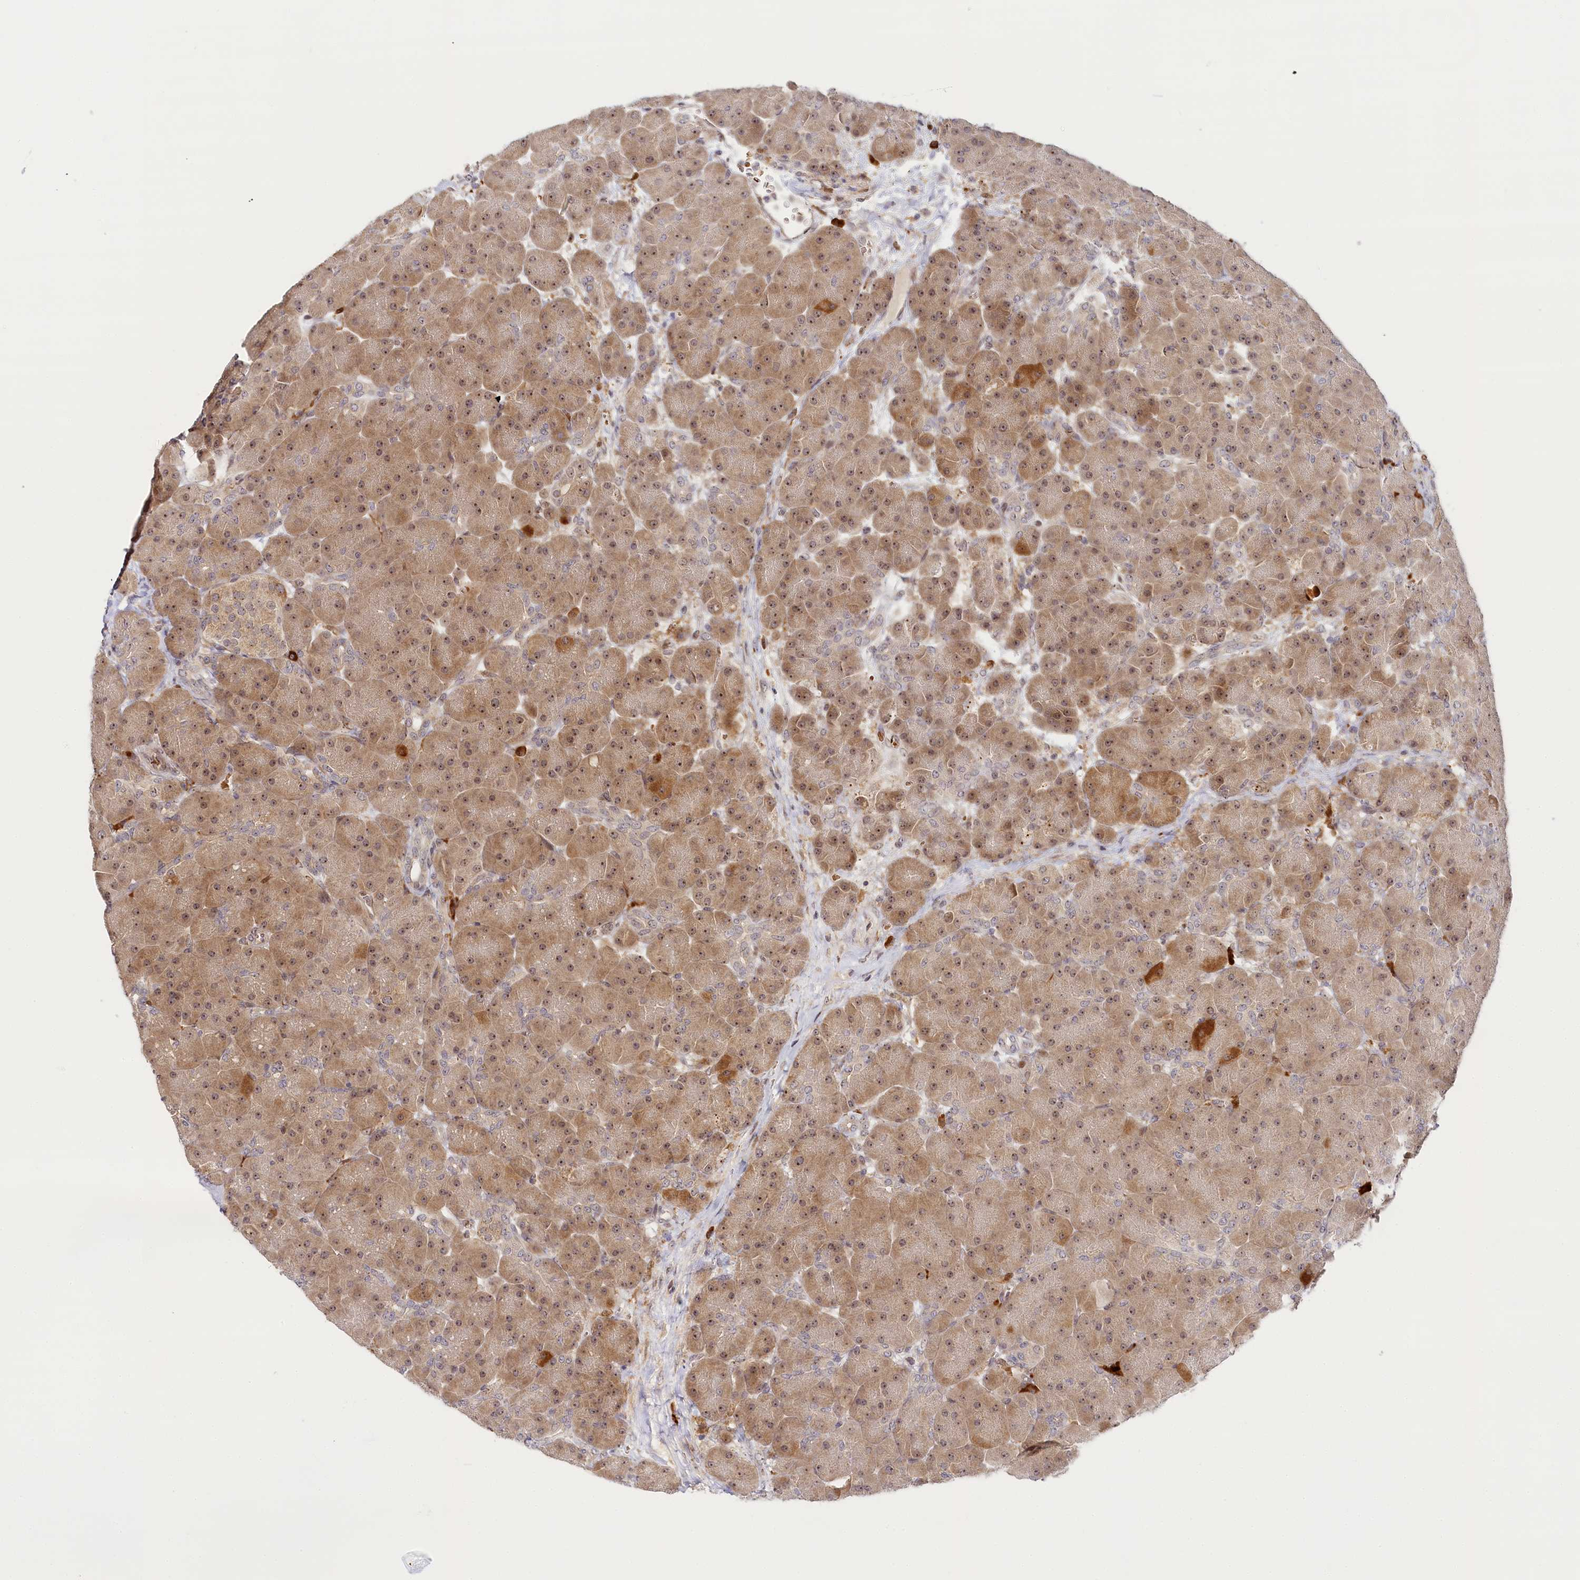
{"staining": {"intensity": "moderate", "quantity": ">75%", "location": "cytoplasmic/membranous,nuclear"}, "tissue": "pancreas", "cell_type": "Exocrine glandular cells", "image_type": "normal", "snomed": [{"axis": "morphology", "description": "Normal tissue, NOS"}, {"axis": "topography", "description": "Pancreas"}], "caption": "The image reveals staining of benign pancreas, revealing moderate cytoplasmic/membranous,nuclear protein staining (brown color) within exocrine glandular cells.", "gene": "WDR36", "patient": {"sex": "male", "age": 66}}